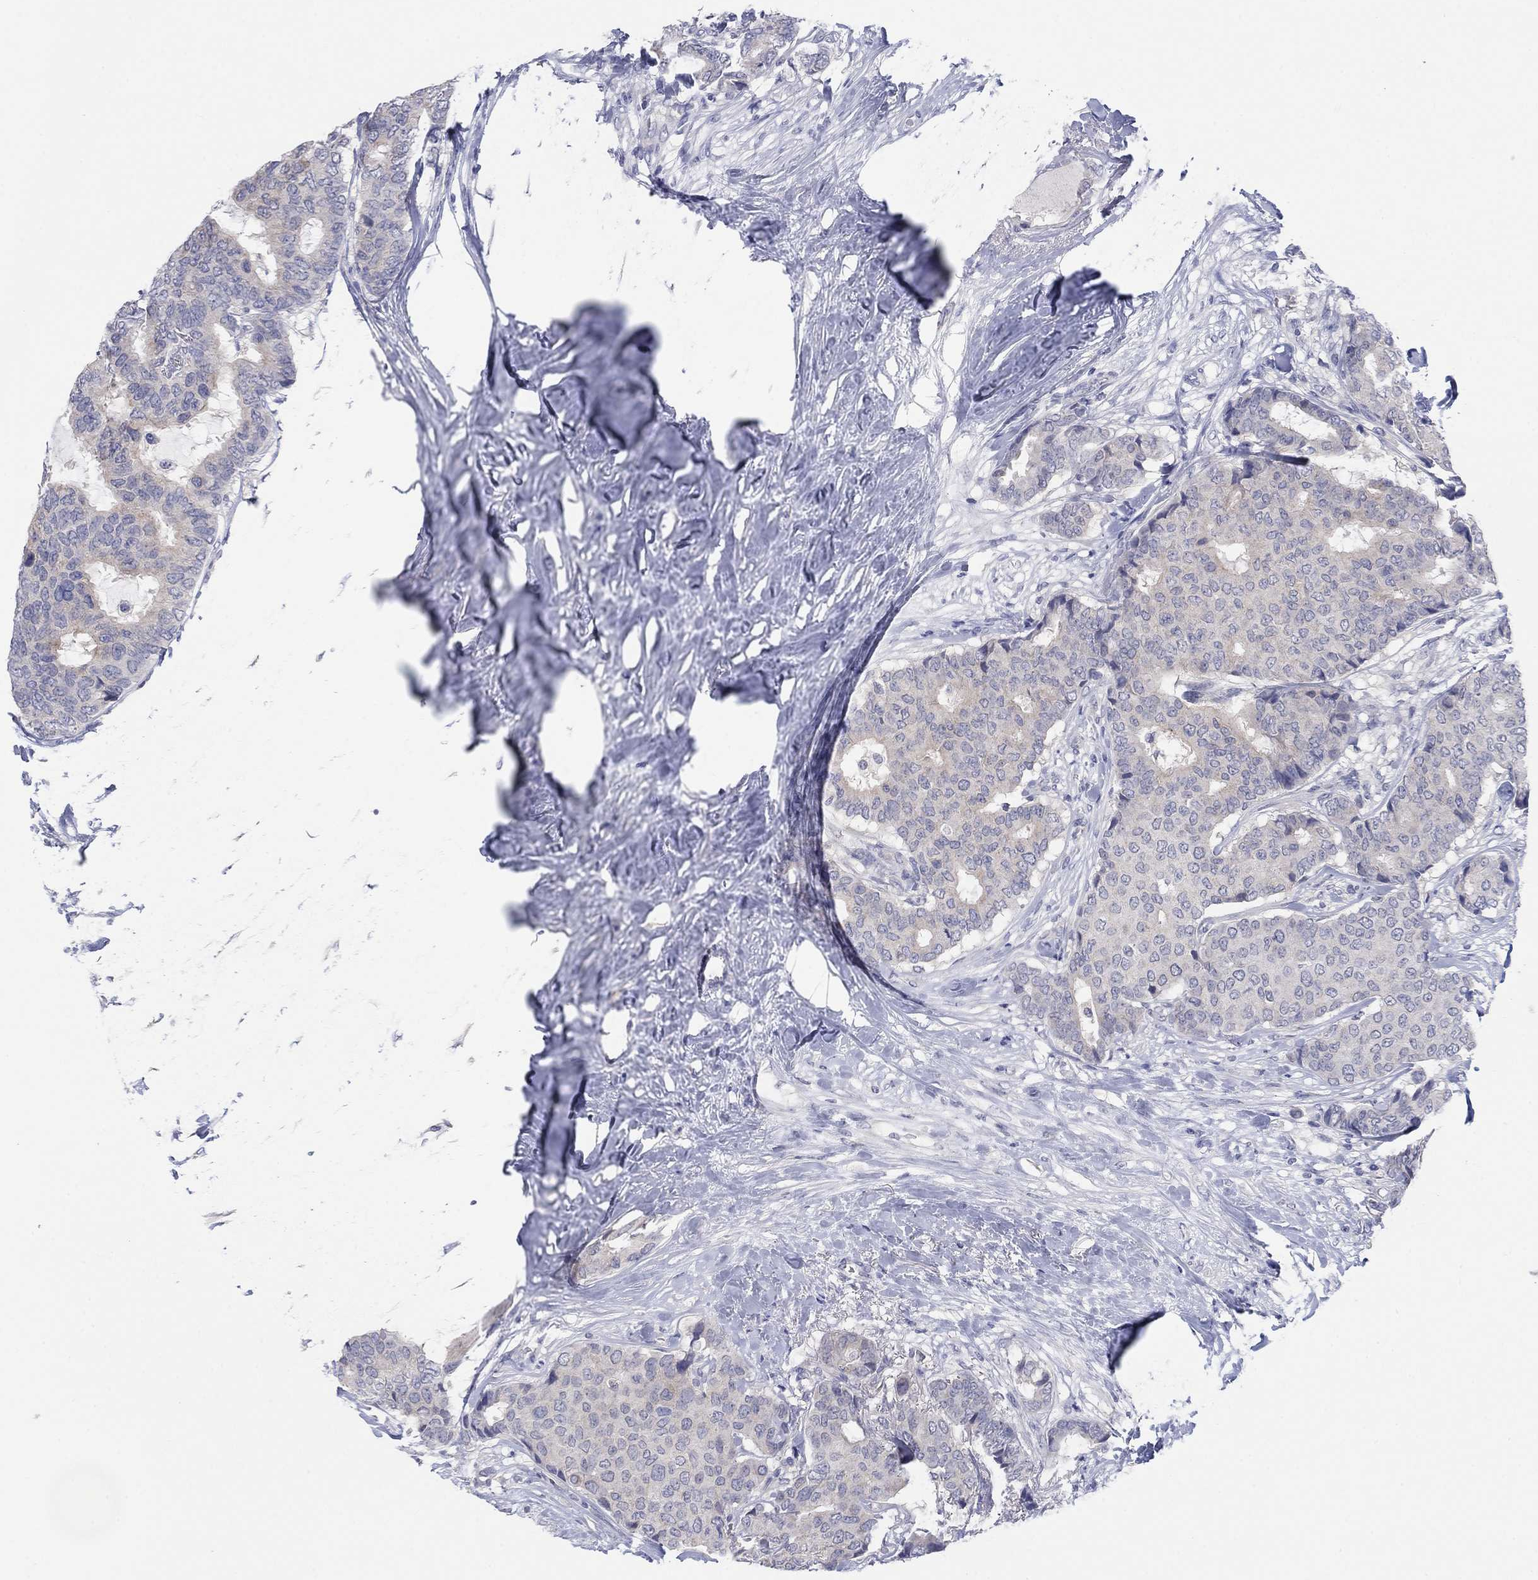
{"staining": {"intensity": "negative", "quantity": "none", "location": "none"}, "tissue": "breast cancer", "cell_type": "Tumor cells", "image_type": "cancer", "snomed": [{"axis": "morphology", "description": "Duct carcinoma"}, {"axis": "topography", "description": "Breast"}], "caption": "Tumor cells are negative for brown protein staining in invasive ductal carcinoma (breast).", "gene": "FER1L6", "patient": {"sex": "female", "age": 75}}